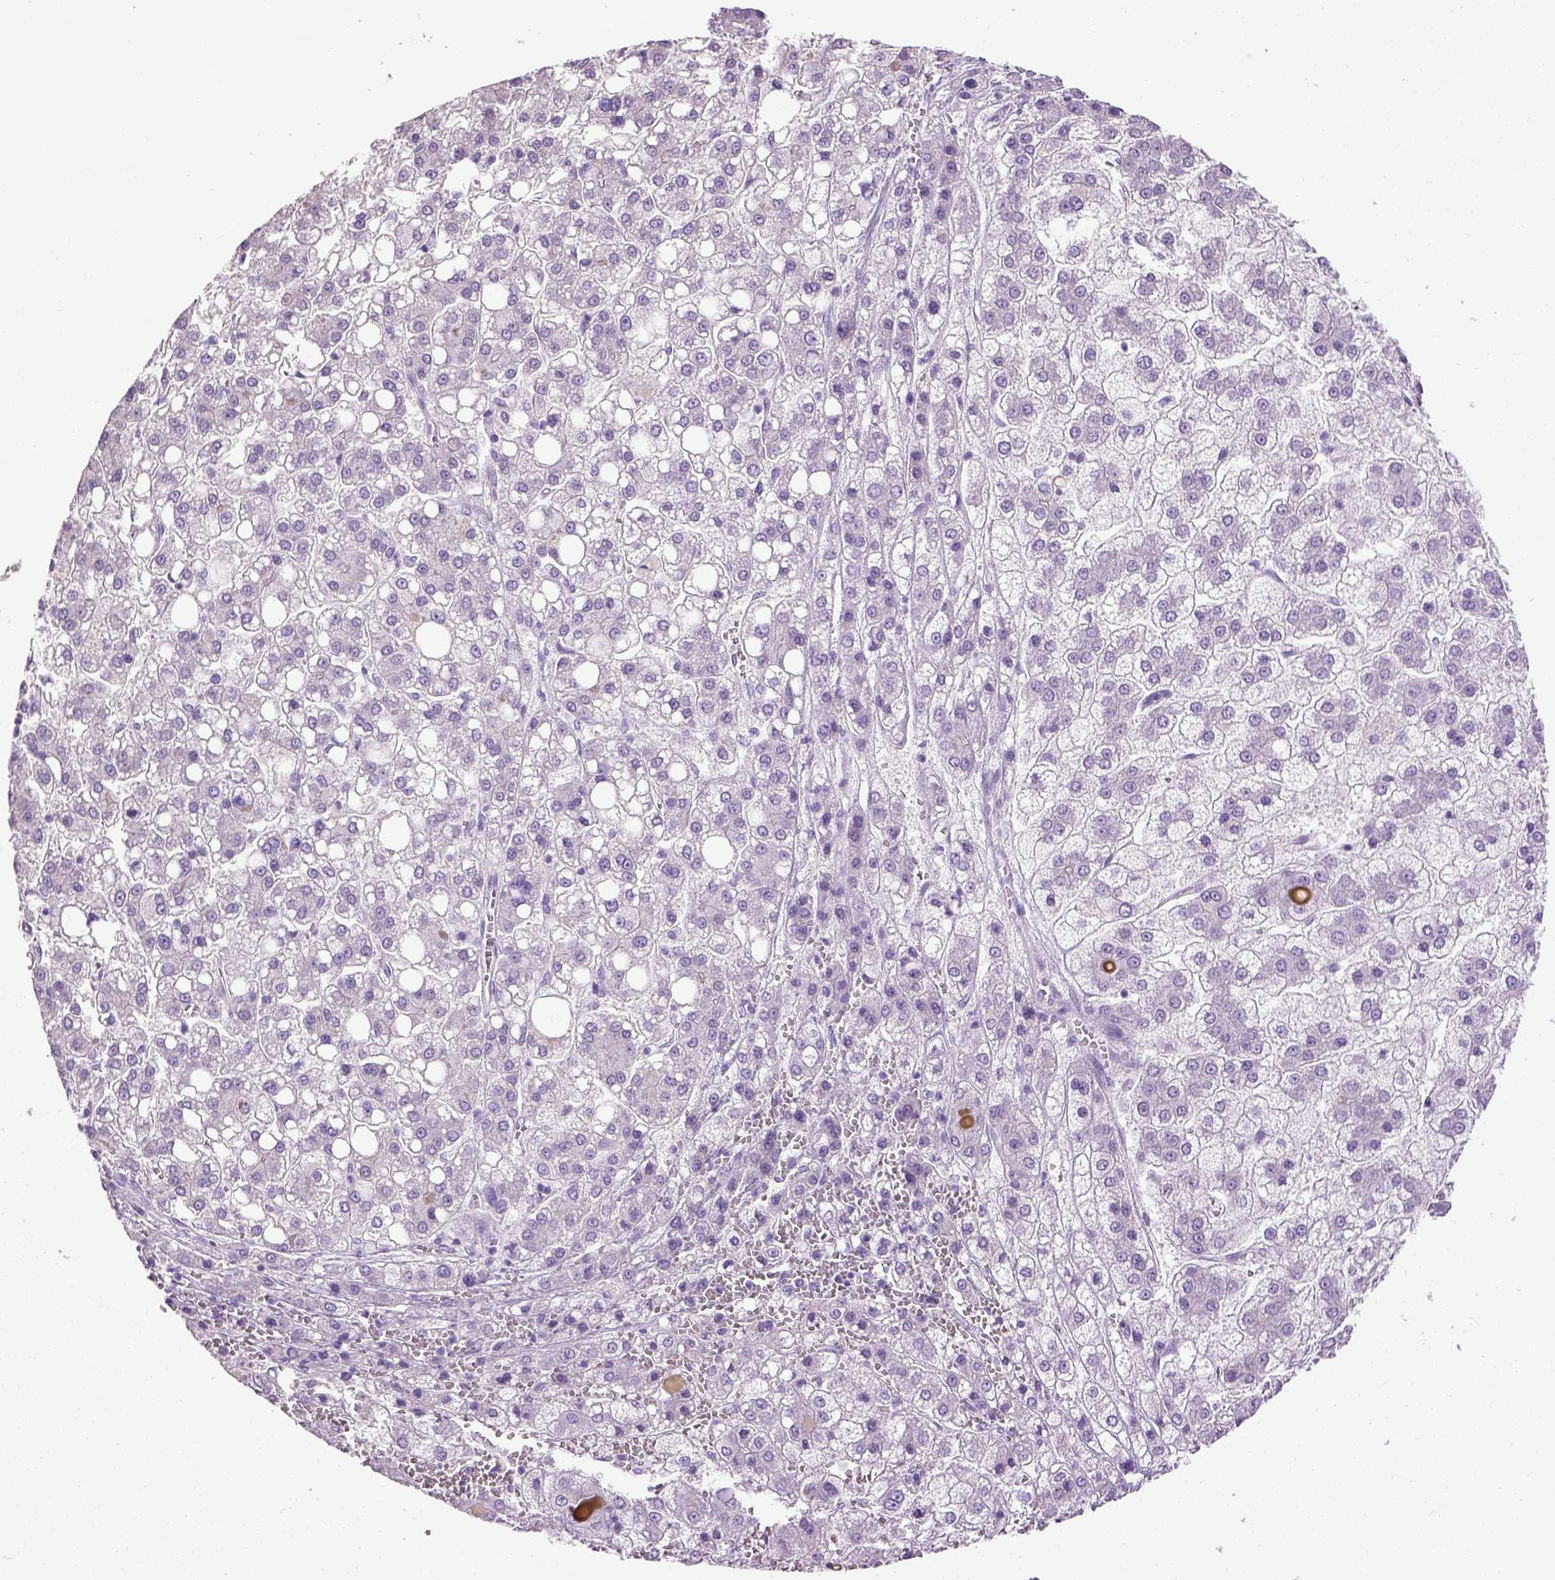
{"staining": {"intensity": "negative", "quantity": "none", "location": "none"}, "tissue": "liver cancer", "cell_type": "Tumor cells", "image_type": "cancer", "snomed": [{"axis": "morphology", "description": "Carcinoma, Hepatocellular, NOS"}, {"axis": "topography", "description": "Liver"}], "caption": "An IHC photomicrograph of liver cancer is shown. There is no staining in tumor cells of liver cancer.", "gene": "CYP24A1", "patient": {"sex": "male", "age": 73}}